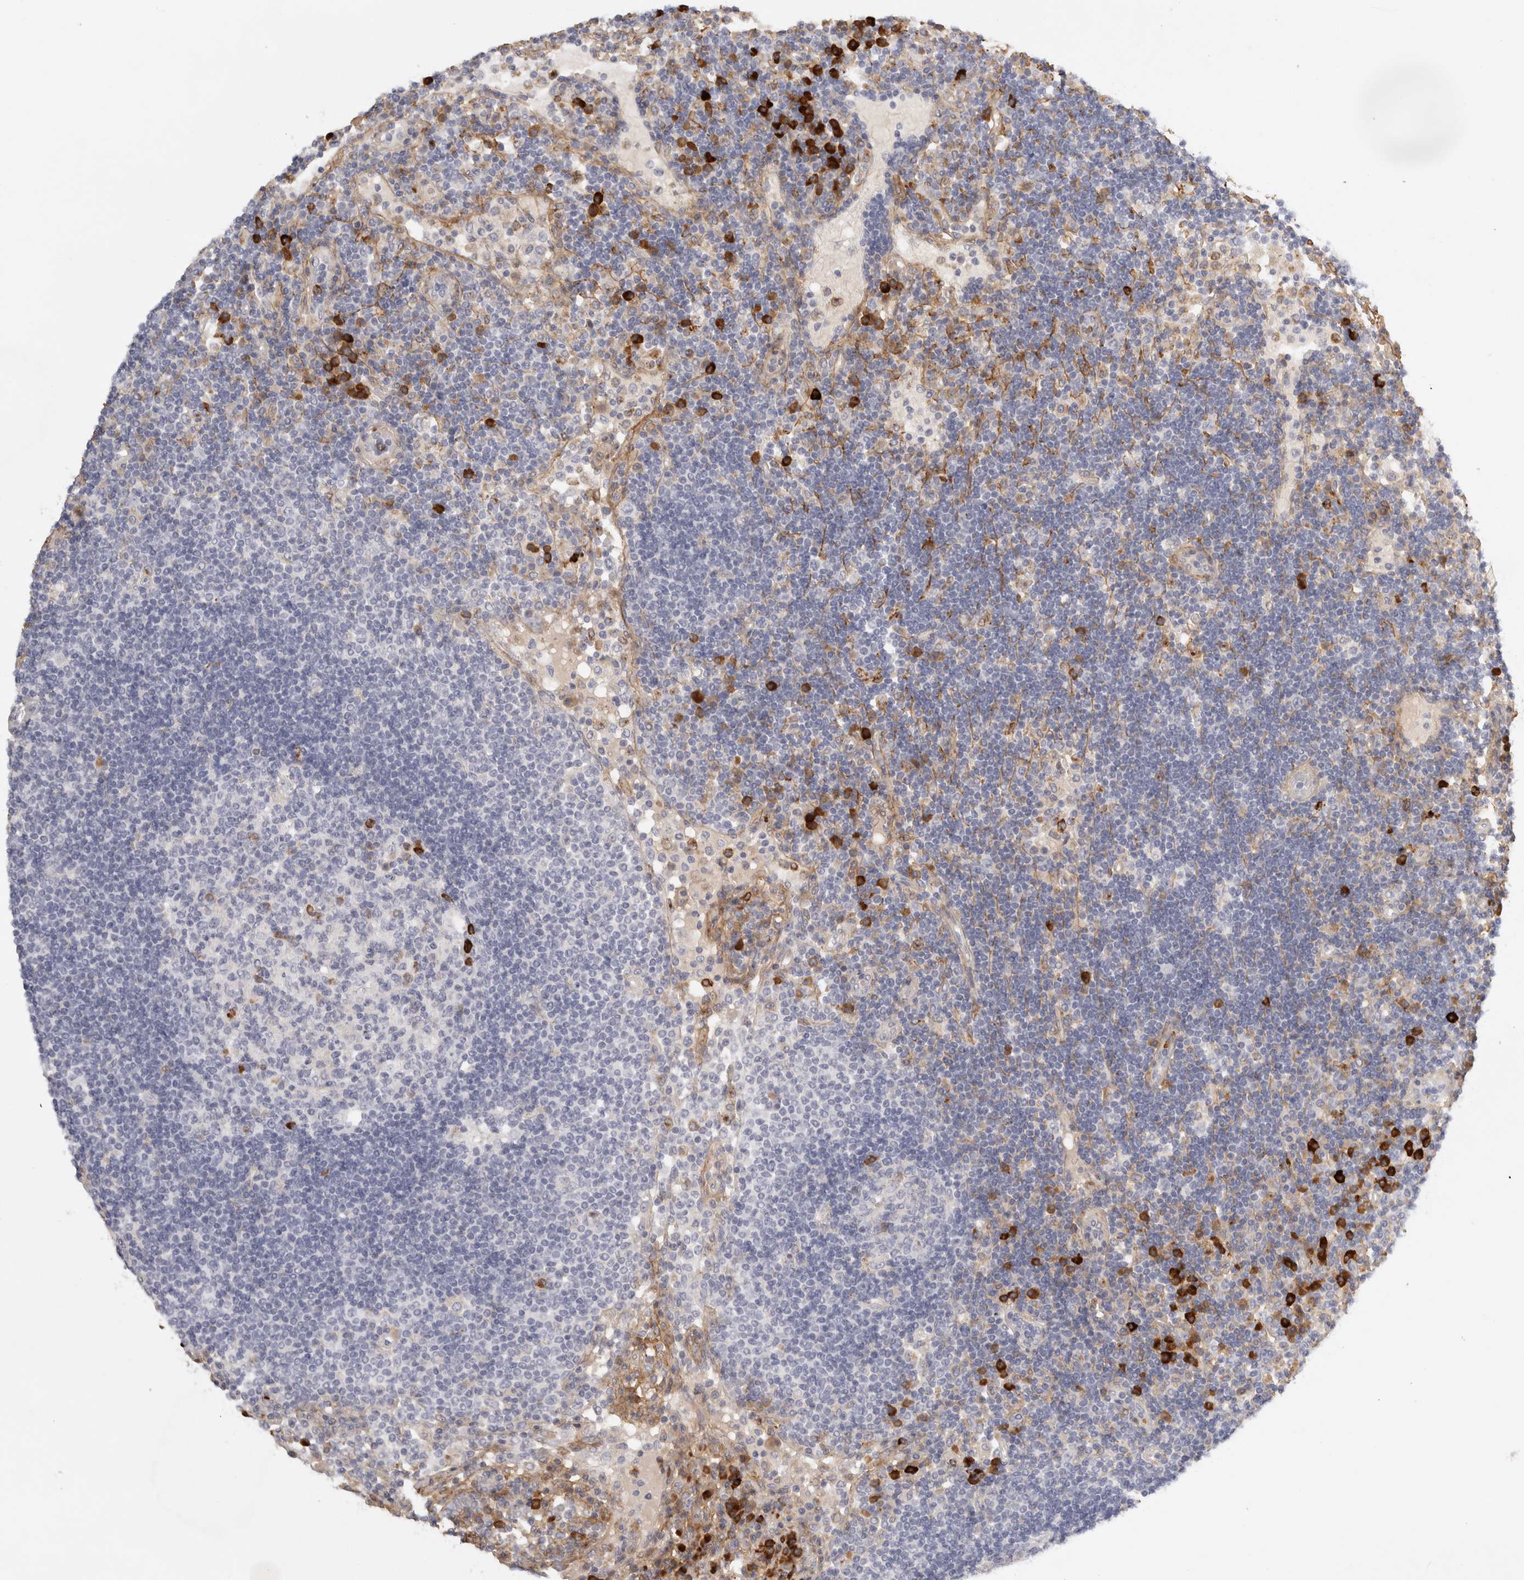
{"staining": {"intensity": "negative", "quantity": "none", "location": "none"}, "tissue": "lymph node", "cell_type": "Germinal center cells", "image_type": "normal", "snomed": [{"axis": "morphology", "description": "Normal tissue, NOS"}, {"axis": "topography", "description": "Lymph node"}], "caption": "High magnification brightfield microscopy of benign lymph node stained with DAB (3,3'-diaminobenzidine) (brown) and counterstained with hematoxylin (blue): germinal center cells show no significant expression. Brightfield microscopy of immunohistochemistry stained with DAB (3,3'-diaminobenzidine) (brown) and hematoxylin (blue), captured at high magnification.", "gene": "FGL2", "patient": {"sex": "female", "age": 53}}